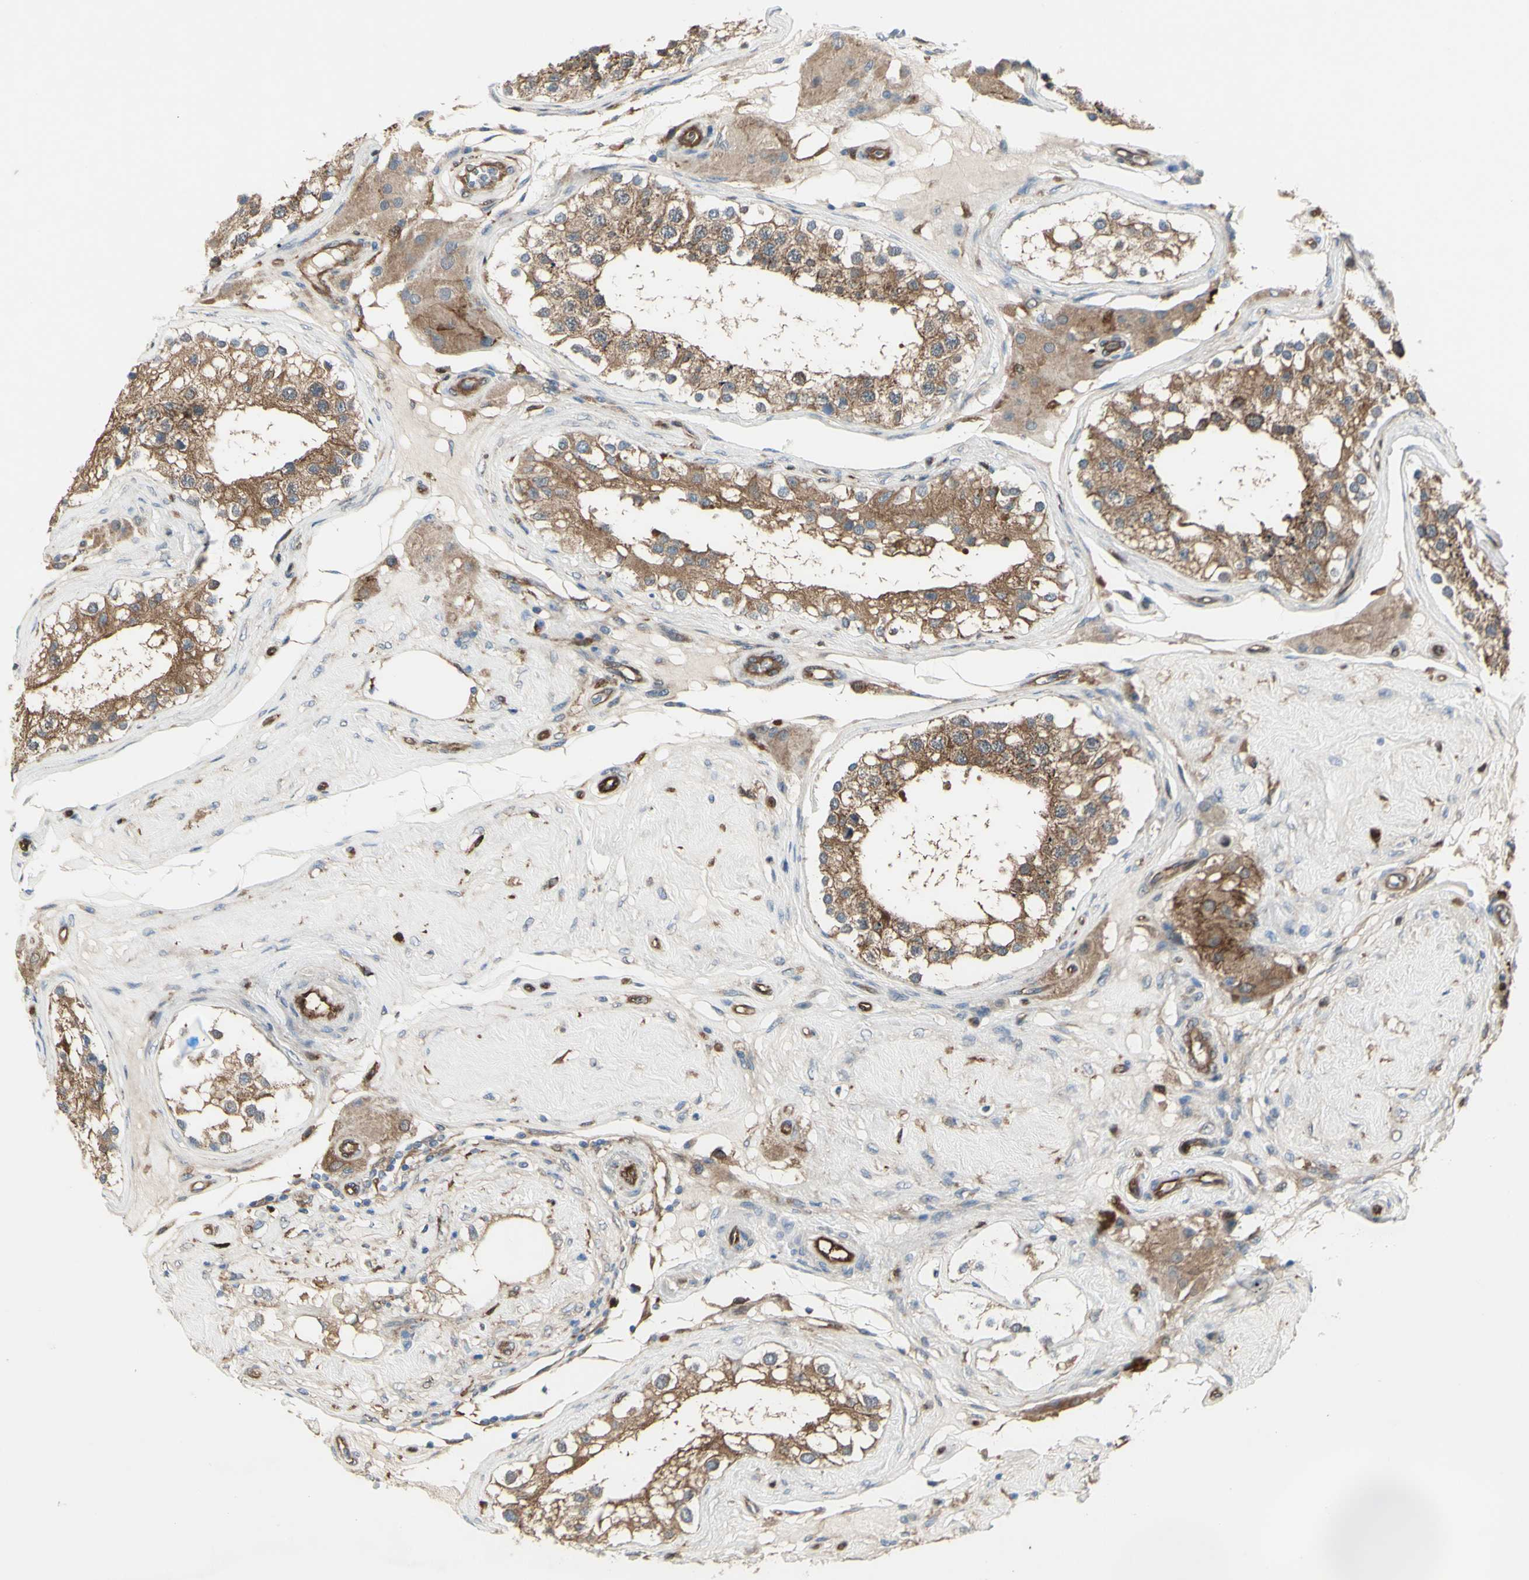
{"staining": {"intensity": "moderate", "quantity": ">75%", "location": "cytoplasmic/membranous"}, "tissue": "testis", "cell_type": "Cells in seminiferous ducts", "image_type": "normal", "snomed": [{"axis": "morphology", "description": "Normal tissue, NOS"}, {"axis": "topography", "description": "Testis"}], "caption": "The immunohistochemical stain highlights moderate cytoplasmic/membranous positivity in cells in seminiferous ducts of unremarkable testis.", "gene": "IGSF9B", "patient": {"sex": "male", "age": 68}}